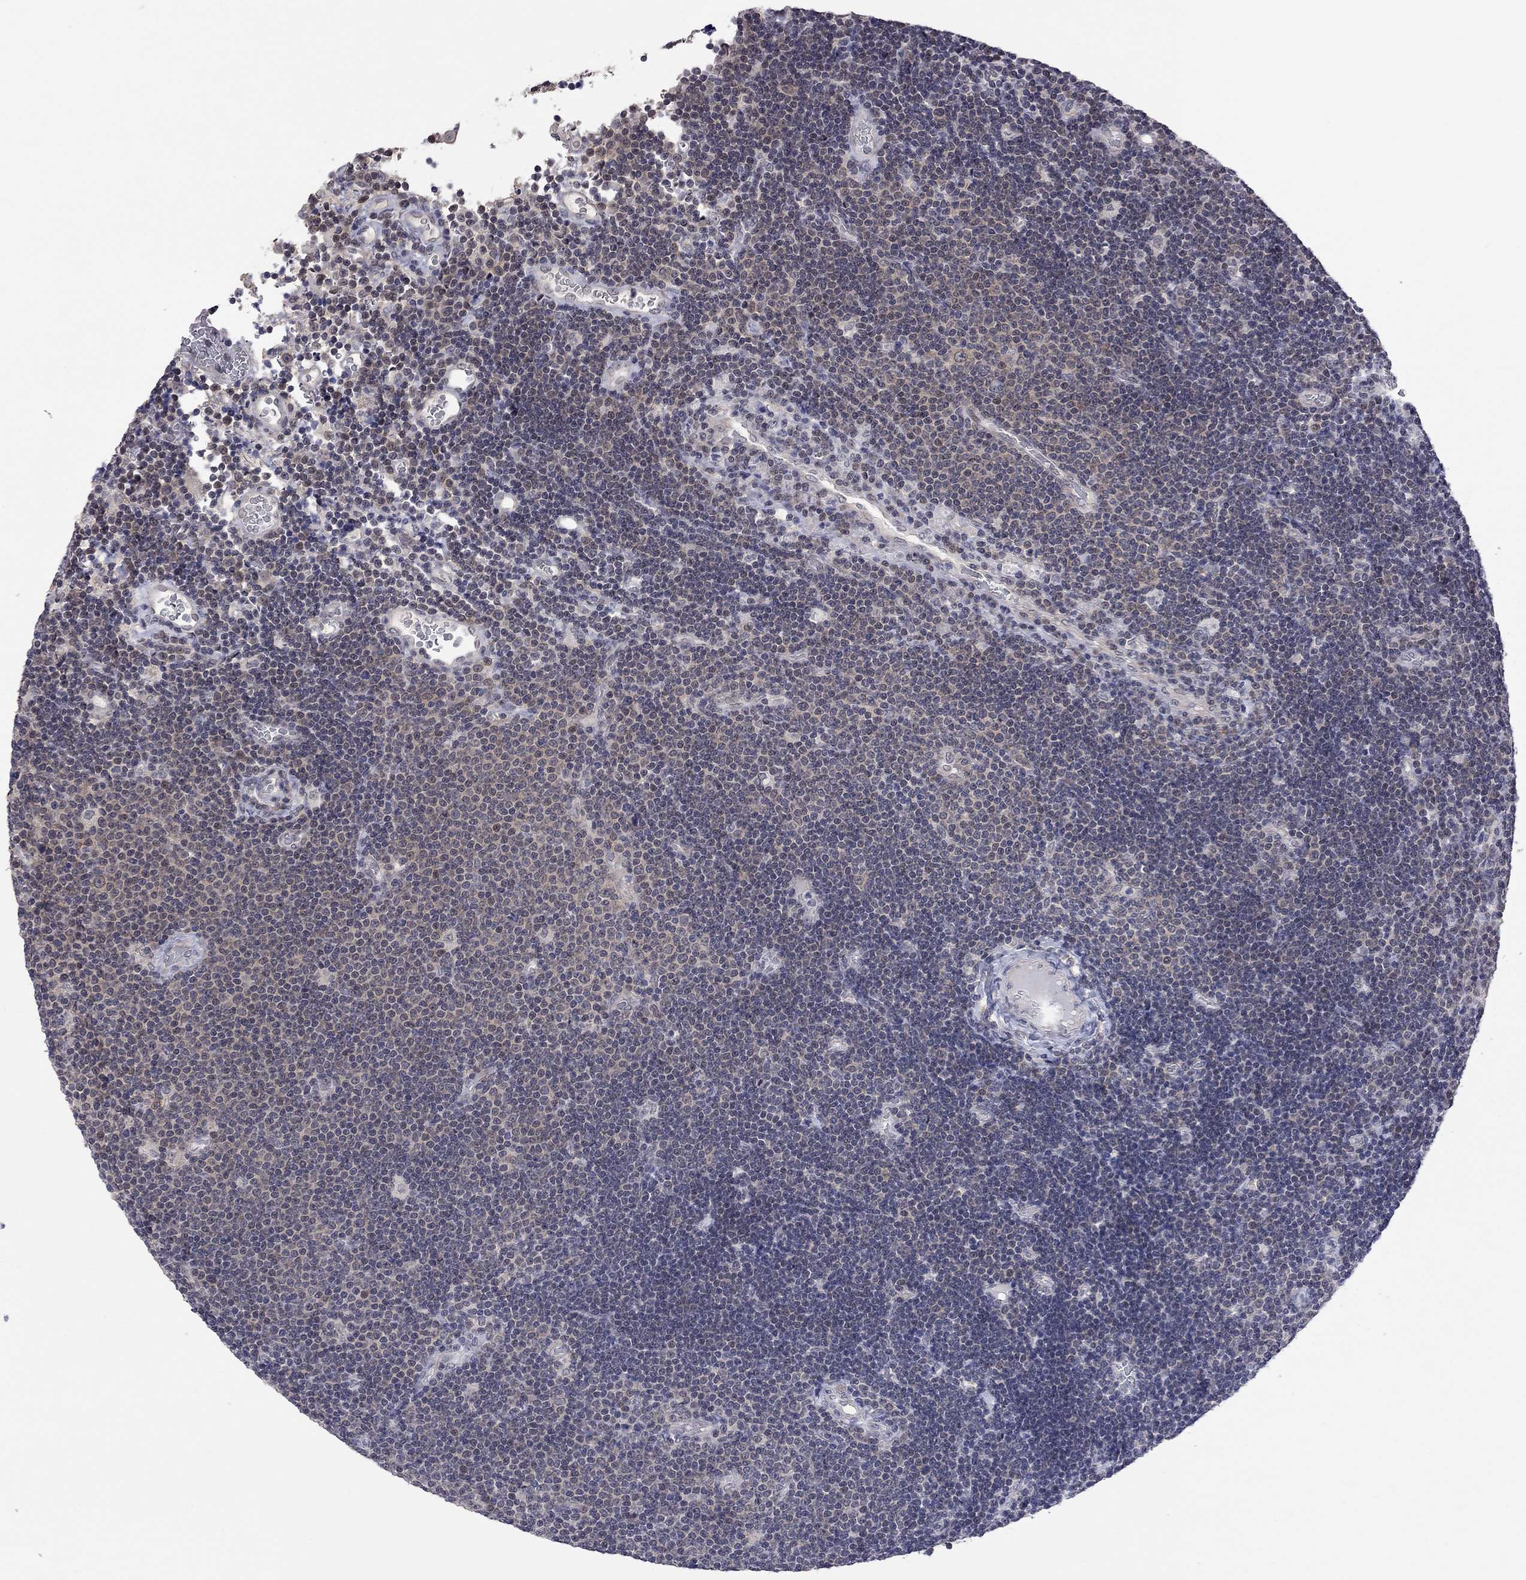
{"staining": {"intensity": "negative", "quantity": "none", "location": "none"}, "tissue": "lymphoma", "cell_type": "Tumor cells", "image_type": "cancer", "snomed": [{"axis": "morphology", "description": "Malignant lymphoma, non-Hodgkin's type, Low grade"}, {"axis": "topography", "description": "Brain"}], "caption": "DAB (3,3'-diaminobenzidine) immunohistochemical staining of human lymphoma shows no significant expression in tumor cells.", "gene": "FABP12", "patient": {"sex": "female", "age": 66}}